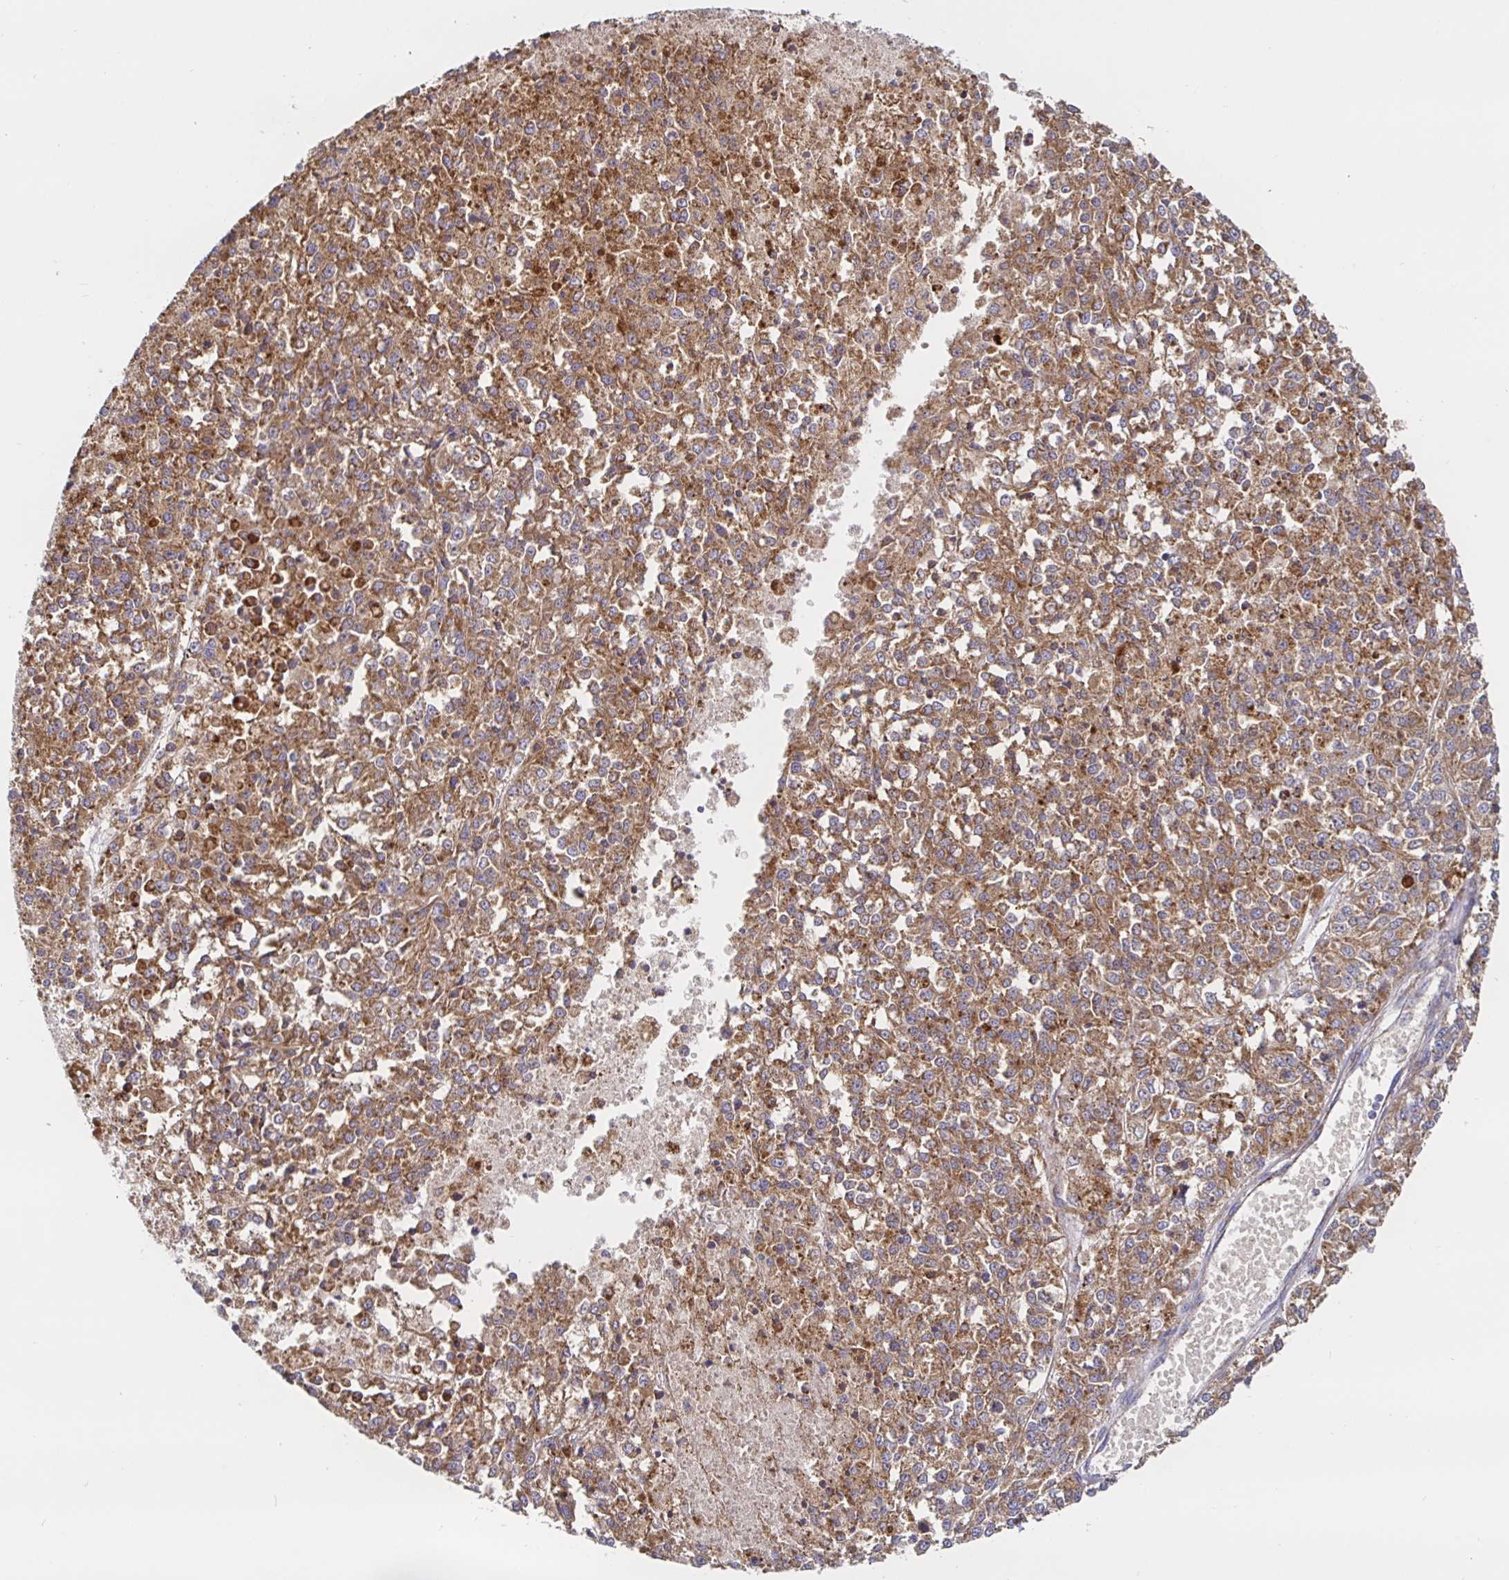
{"staining": {"intensity": "moderate", "quantity": ">75%", "location": "cytoplasmic/membranous"}, "tissue": "melanoma", "cell_type": "Tumor cells", "image_type": "cancer", "snomed": [{"axis": "morphology", "description": "Malignant melanoma, Metastatic site"}, {"axis": "topography", "description": "Lymph node"}], "caption": "Melanoma tissue displays moderate cytoplasmic/membranous positivity in about >75% of tumor cells (Brightfield microscopy of DAB IHC at high magnification).", "gene": "PRDX3", "patient": {"sex": "female", "age": 64}}